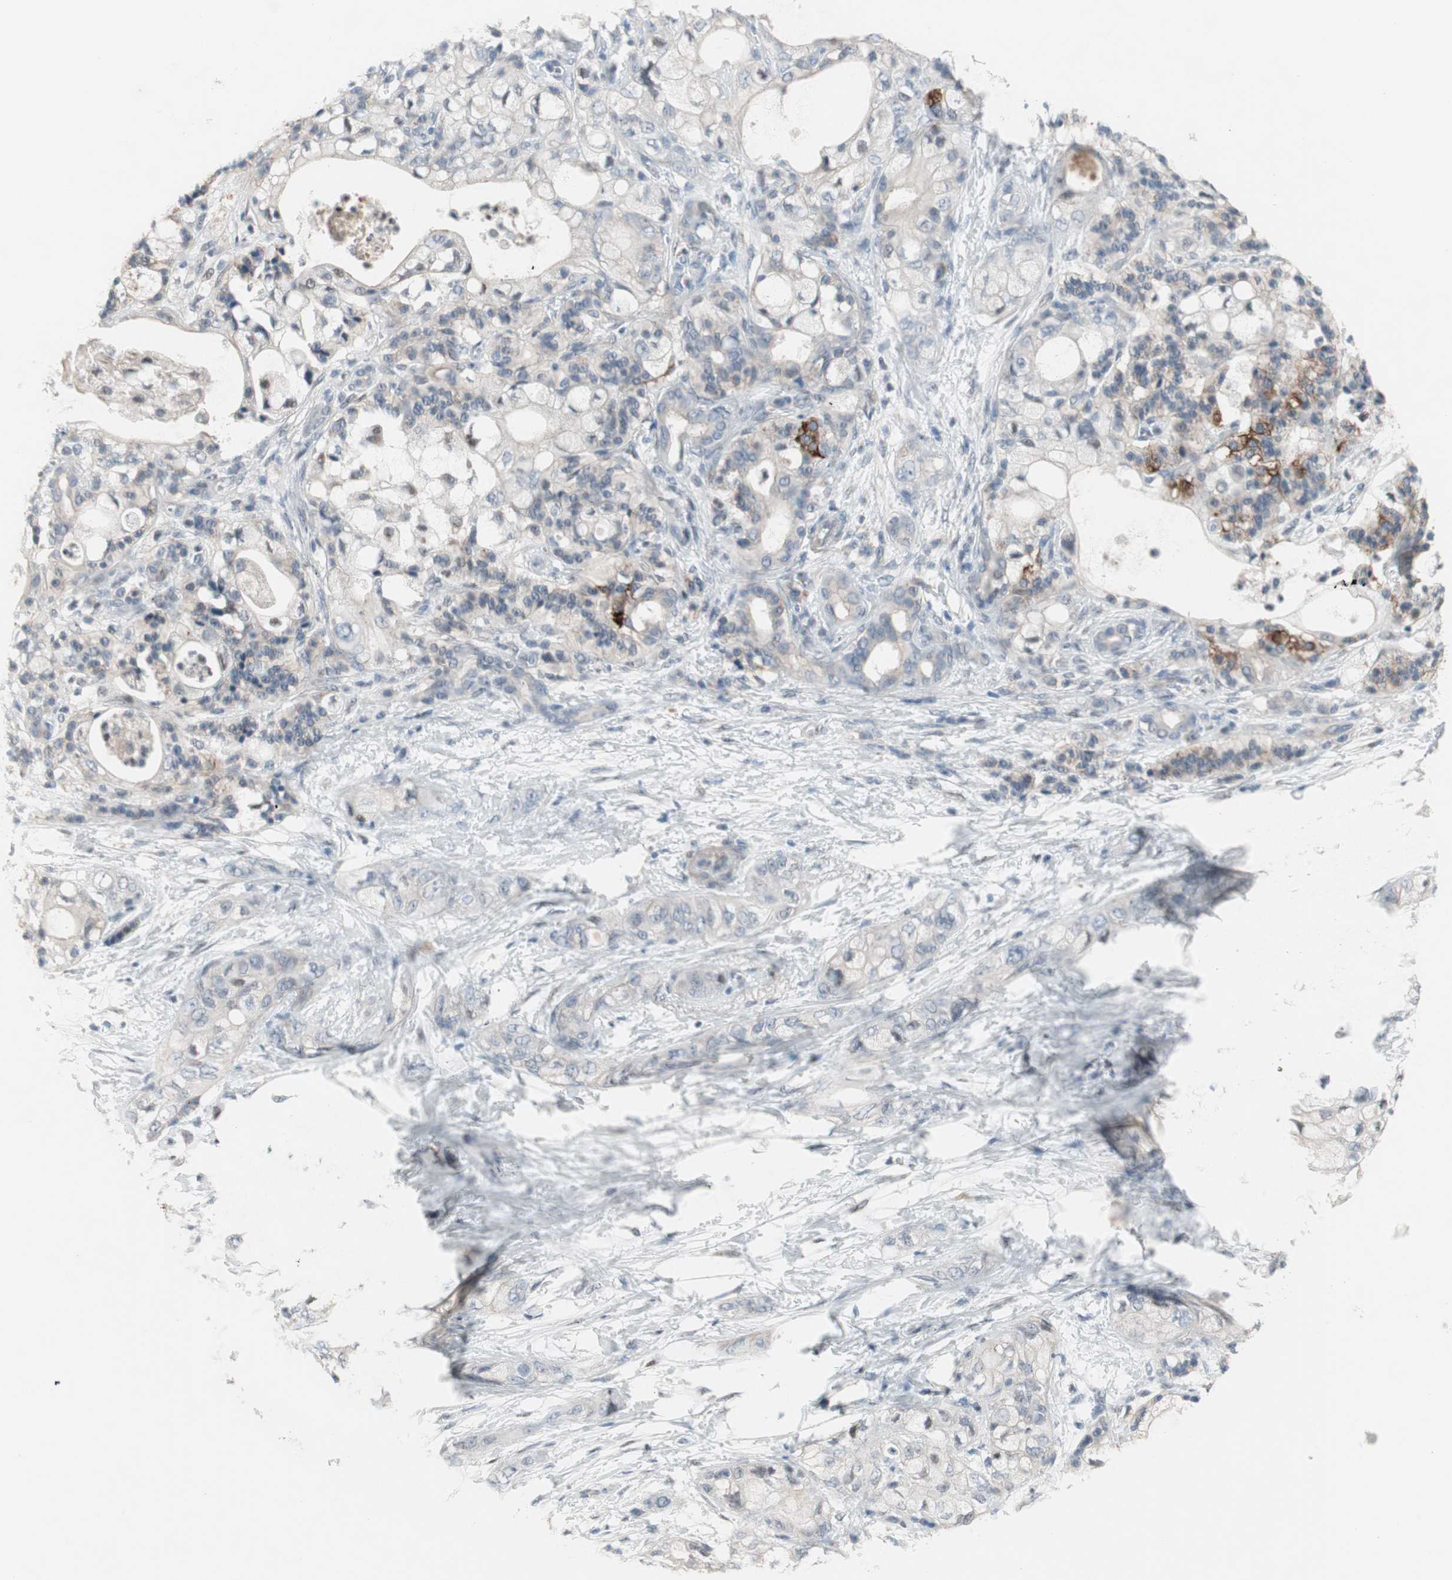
{"staining": {"intensity": "strong", "quantity": "<25%", "location": "cytoplasmic/membranous"}, "tissue": "pancreatic cancer", "cell_type": "Tumor cells", "image_type": "cancer", "snomed": [{"axis": "morphology", "description": "Adenocarcinoma, NOS"}, {"axis": "topography", "description": "Pancreas"}], "caption": "A brown stain labels strong cytoplasmic/membranous expression of a protein in adenocarcinoma (pancreatic) tumor cells.", "gene": "CAND2", "patient": {"sex": "male", "age": 70}}